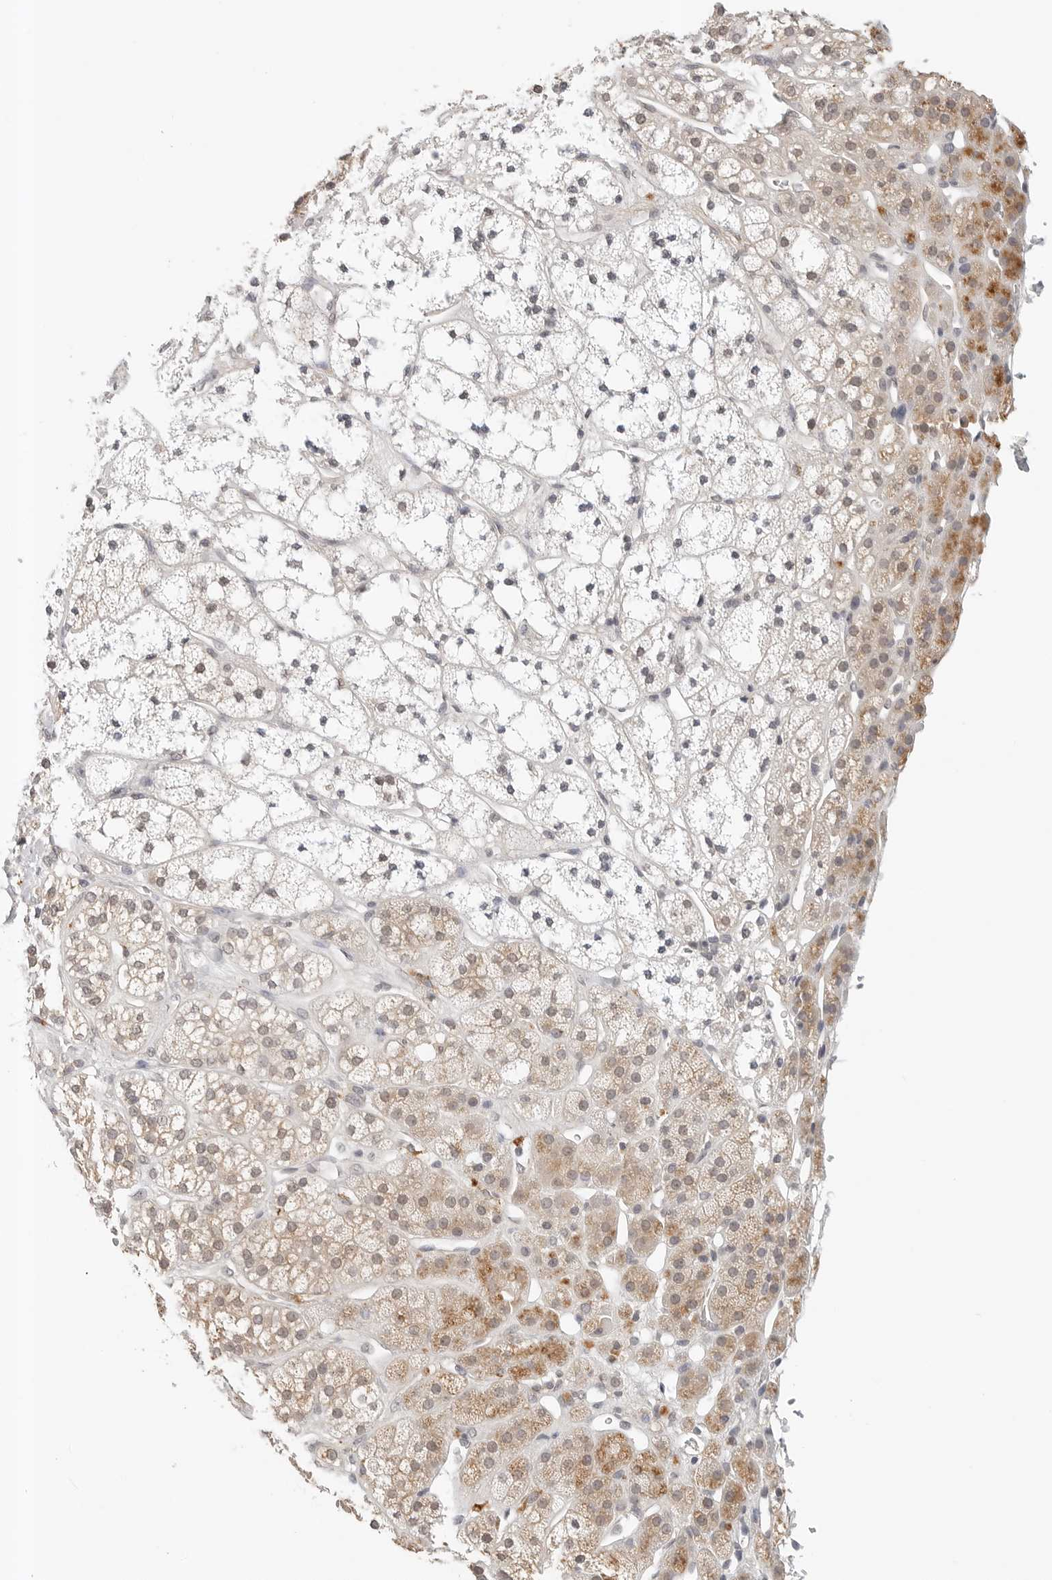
{"staining": {"intensity": "moderate", "quantity": "<25%", "location": "cytoplasmic/membranous"}, "tissue": "adrenal gland", "cell_type": "Glandular cells", "image_type": "normal", "snomed": [{"axis": "morphology", "description": "Normal tissue, NOS"}, {"axis": "topography", "description": "Adrenal gland"}], "caption": "DAB immunohistochemical staining of unremarkable human adrenal gland exhibits moderate cytoplasmic/membranous protein expression in about <25% of glandular cells. The staining is performed using DAB (3,3'-diaminobenzidine) brown chromogen to label protein expression. The nuclei are counter-stained blue using hematoxylin.", "gene": "IL24", "patient": {"sex": "male", "age": 56}}